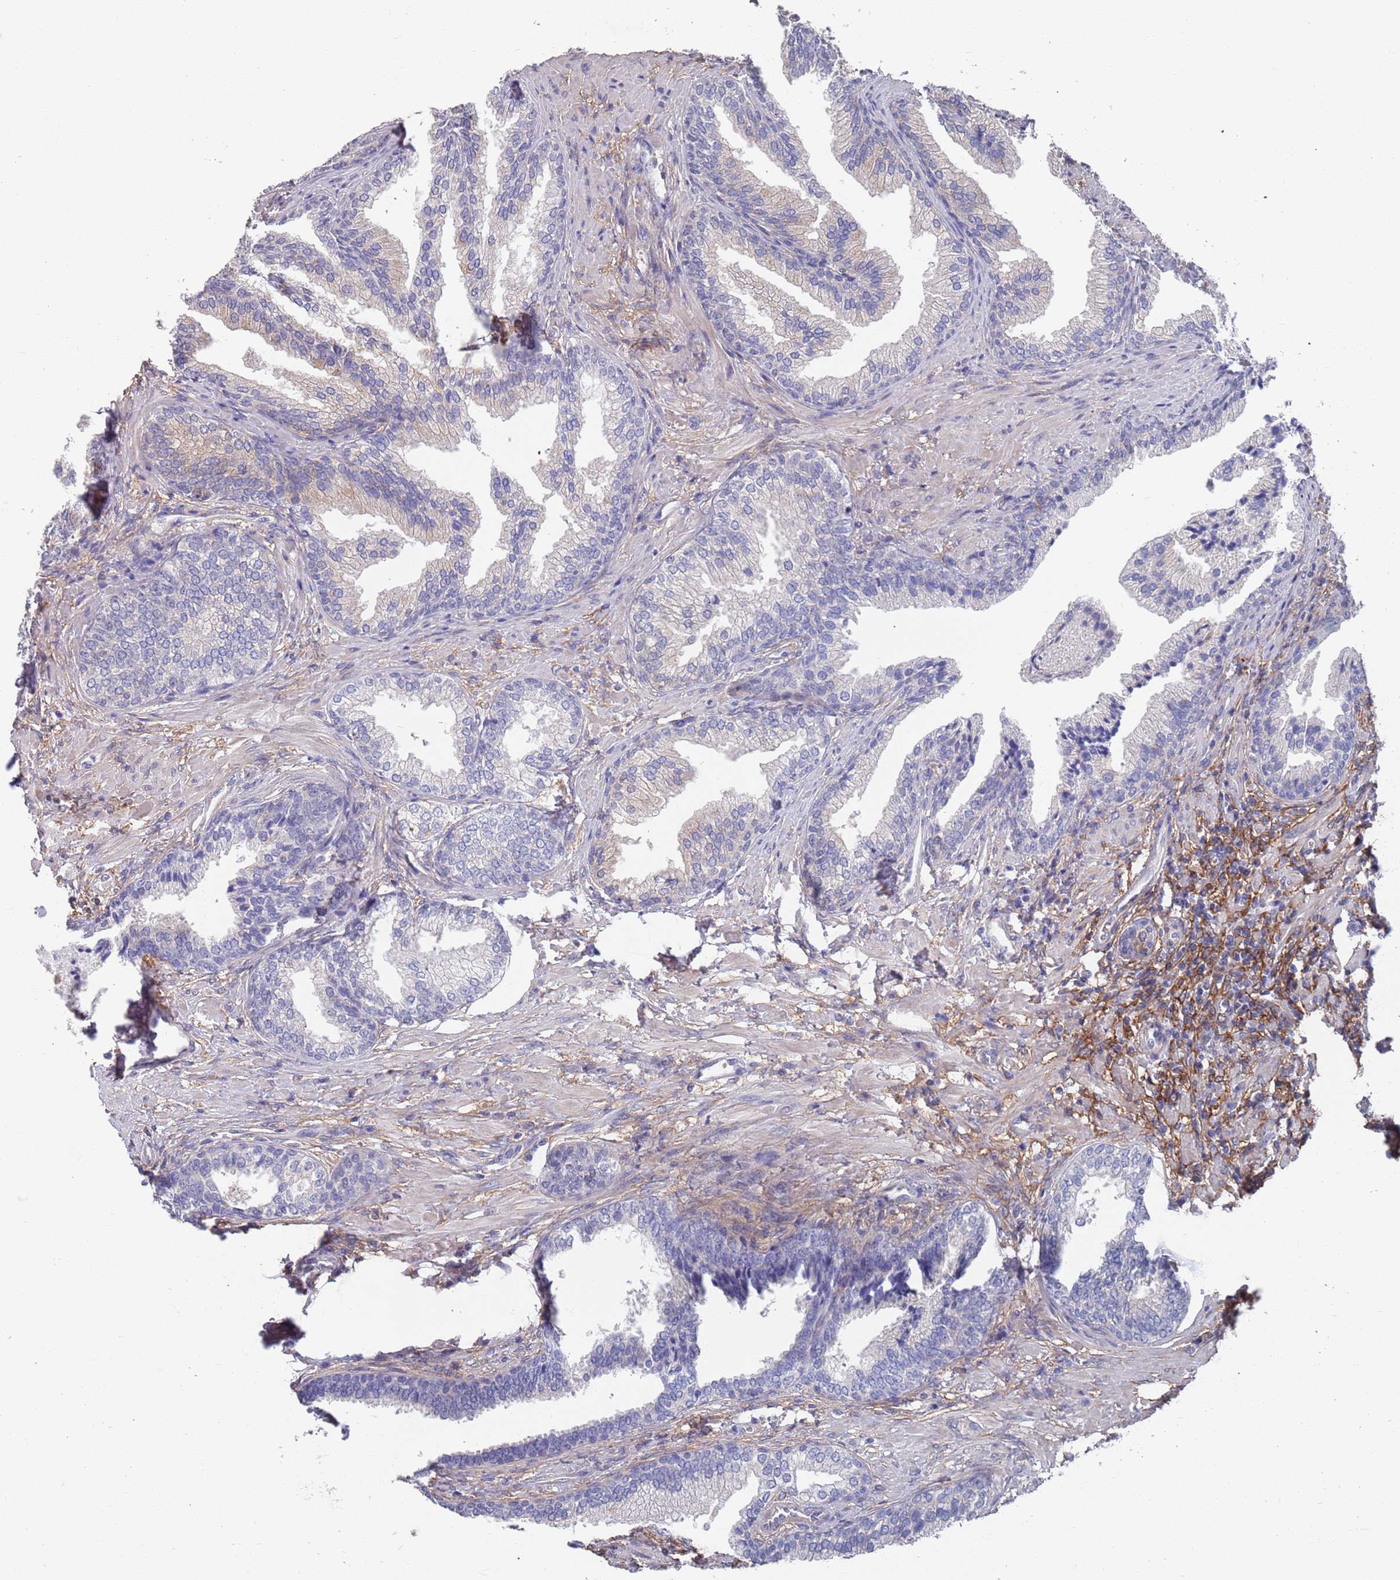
{"staining": {"intensity": "negative", "quantity": "none", "location": "none"}, "tissue": "prostate", "cell_type": "Glandular cells", "image_type": "normal", "snomed": [{"axis": "morphology", "description": "Normal tissue, NOS"}, {"axis": "topography", "description": "Prostate"}], "caption": "Glandular cells are negative for brown protein staining in benign prostate. (DAB (3,3'-diaminobenzidine) immunohistochemistry visualized using brightfield microscopy, high magnification).", "gene": "ANK2", "patient": {"sex": "male", "age": 76}}